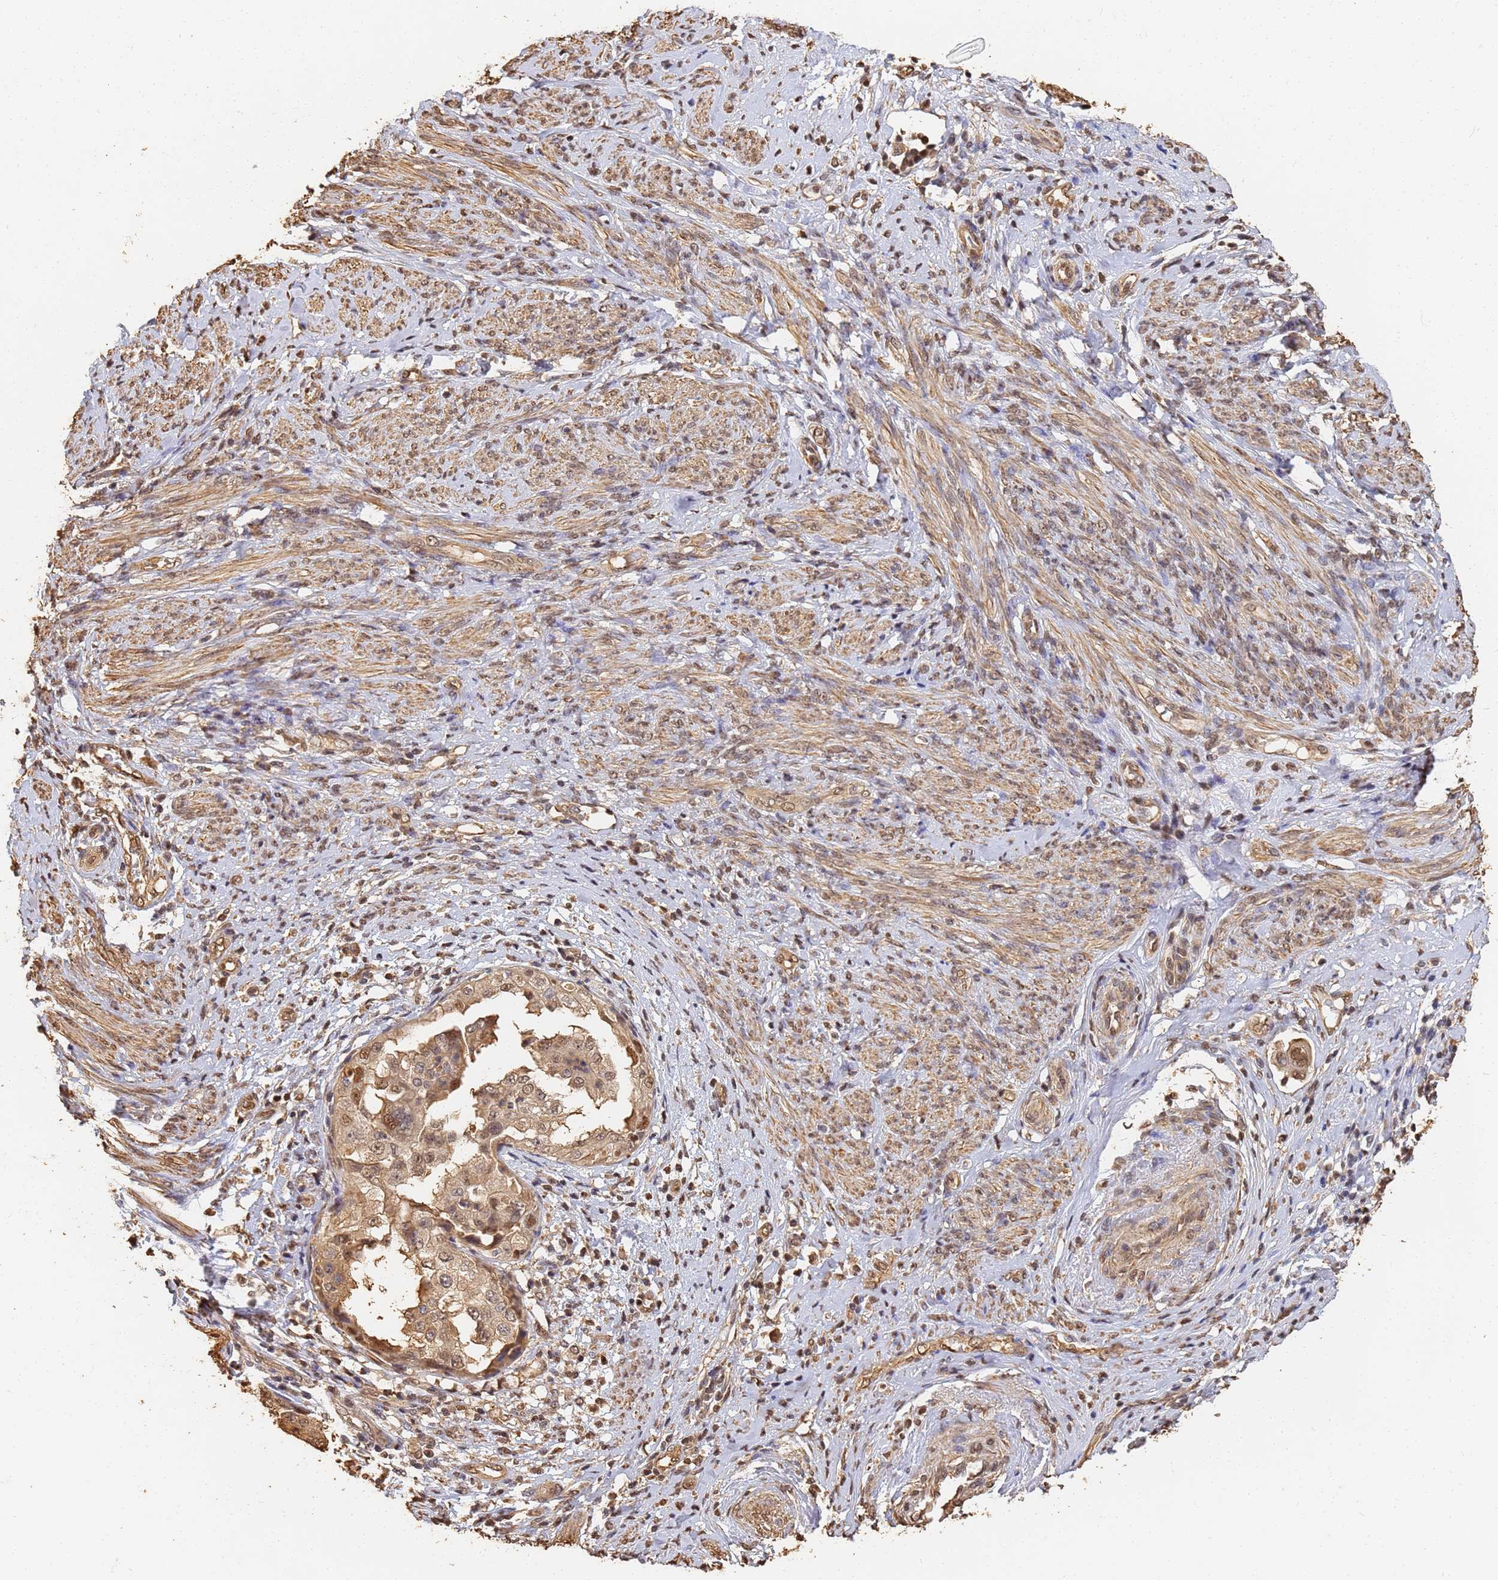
{"staining": {"intensity": "moderate", "quantity": "25%-75%", "location": "cytoplasmic/membranous,nuclear"}, "tissue": "endometrial cancer", "cell_type": "Tumor cells", "image_type": "cancer", "snomed": [{"axis": "morphology", "description": "Adenocarcinoma, NOS"}, {"axis": "topography", "description": "Endometrium"}], "caption": "This image demonstrates endometrial adenocarcinoma stained with immunohistochemistry to label a protein in brown. The cytoplasmic/membranous and nuclear of tumor cells show moderate positivity for the protein. Nuclei are counter-stained blue.", "gene": "JAK2", "patient": {"sex": "female", "age": 85}}